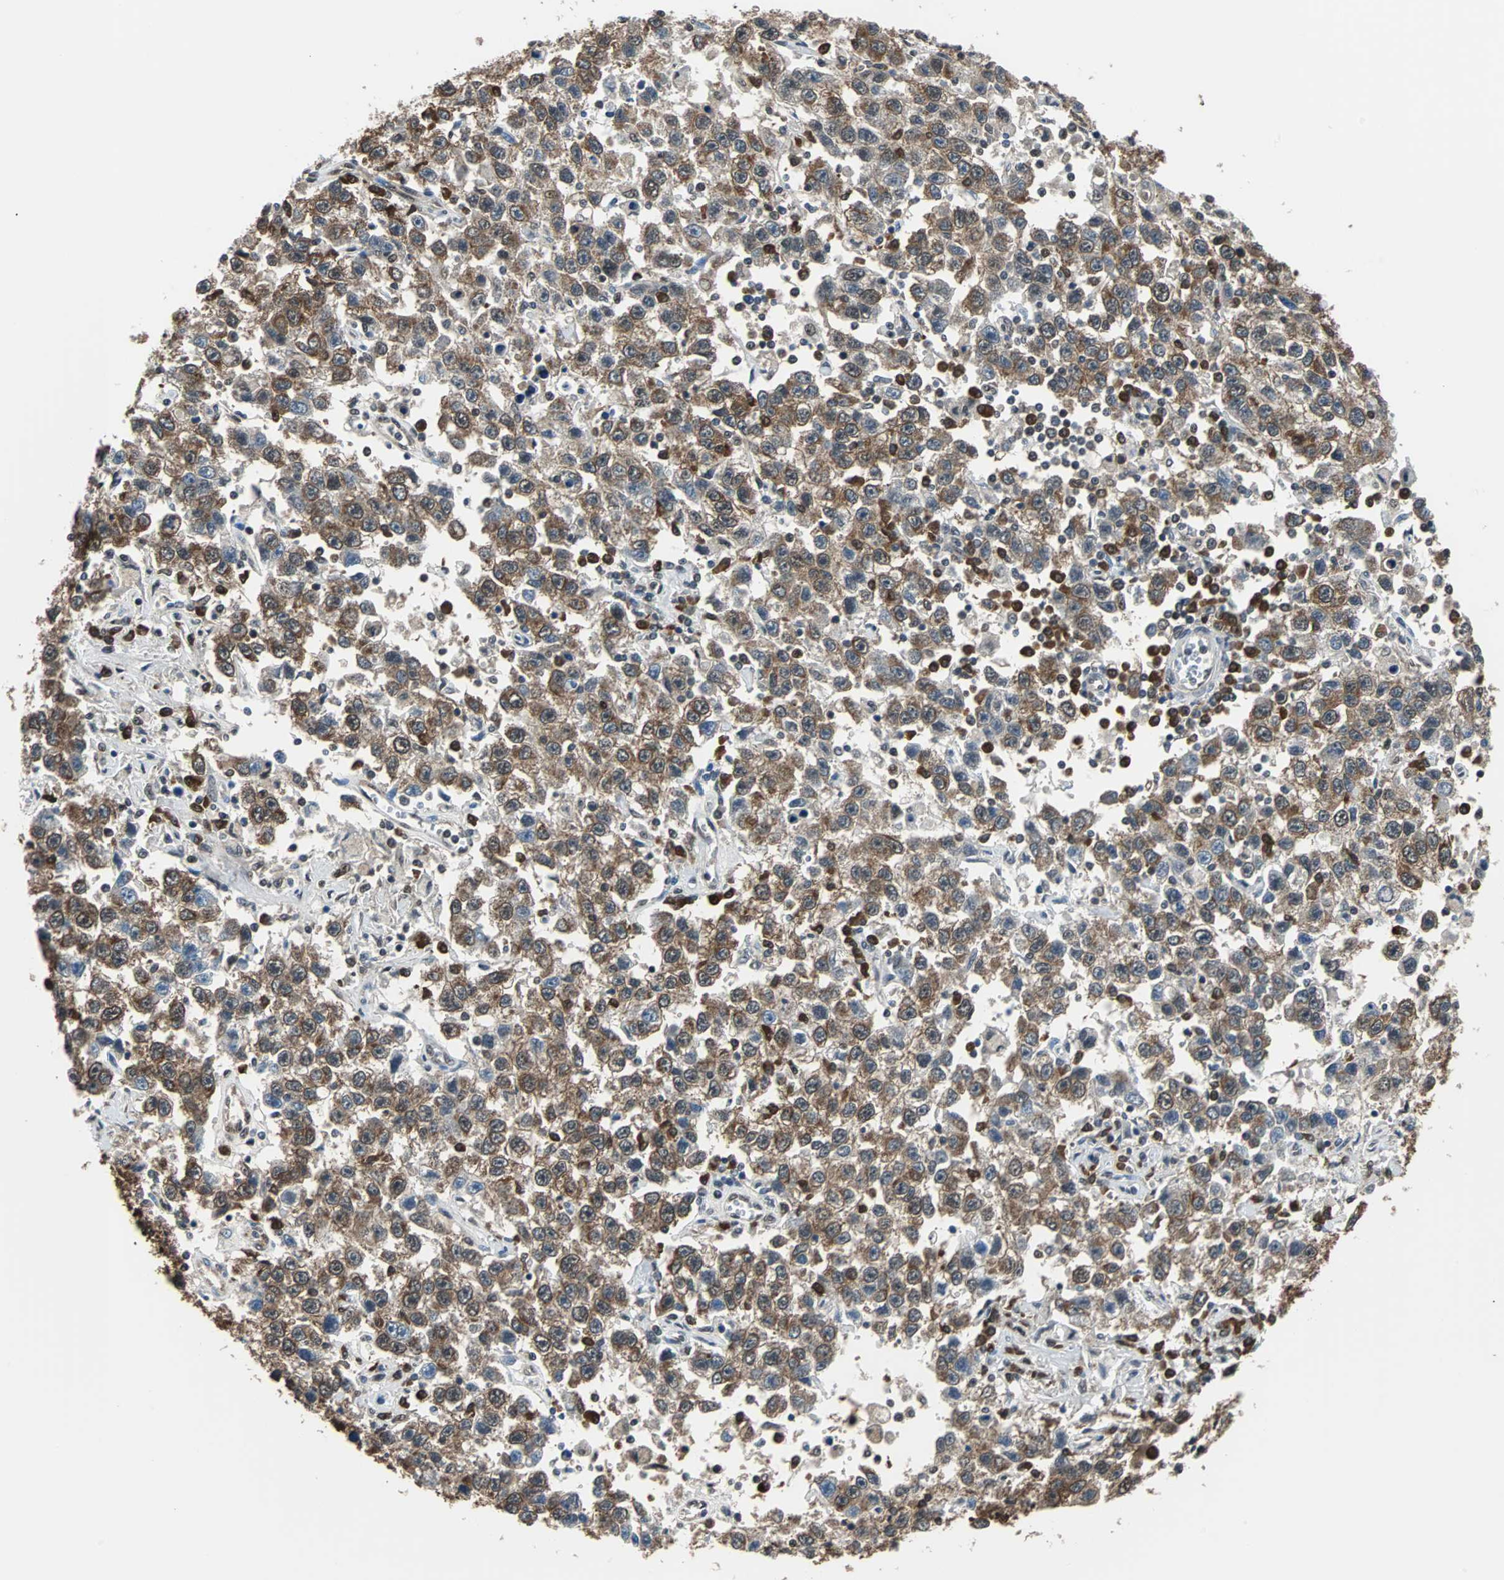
{"staining": {"intensity": "moderate", "quantity": ">75%", "location": "cytoplasmic/membranous"}, "tissue": "testis cancer", "cell_type": "Tumor cells", "image_type": "cancer", "snomed": [{"axis": "morphology", "description": "Seminoma, NOS"}, {"axis": "topography", "description": "Testis"}], "caption": "Brown immunohistochemical staining in human testis cancer (seminoma) exhibits moderate cytoplasmic/membranous positivity in approximately >75% of tumor cells.", "gene": "VCP", "patient": {"sex": "male", "age": 41}}